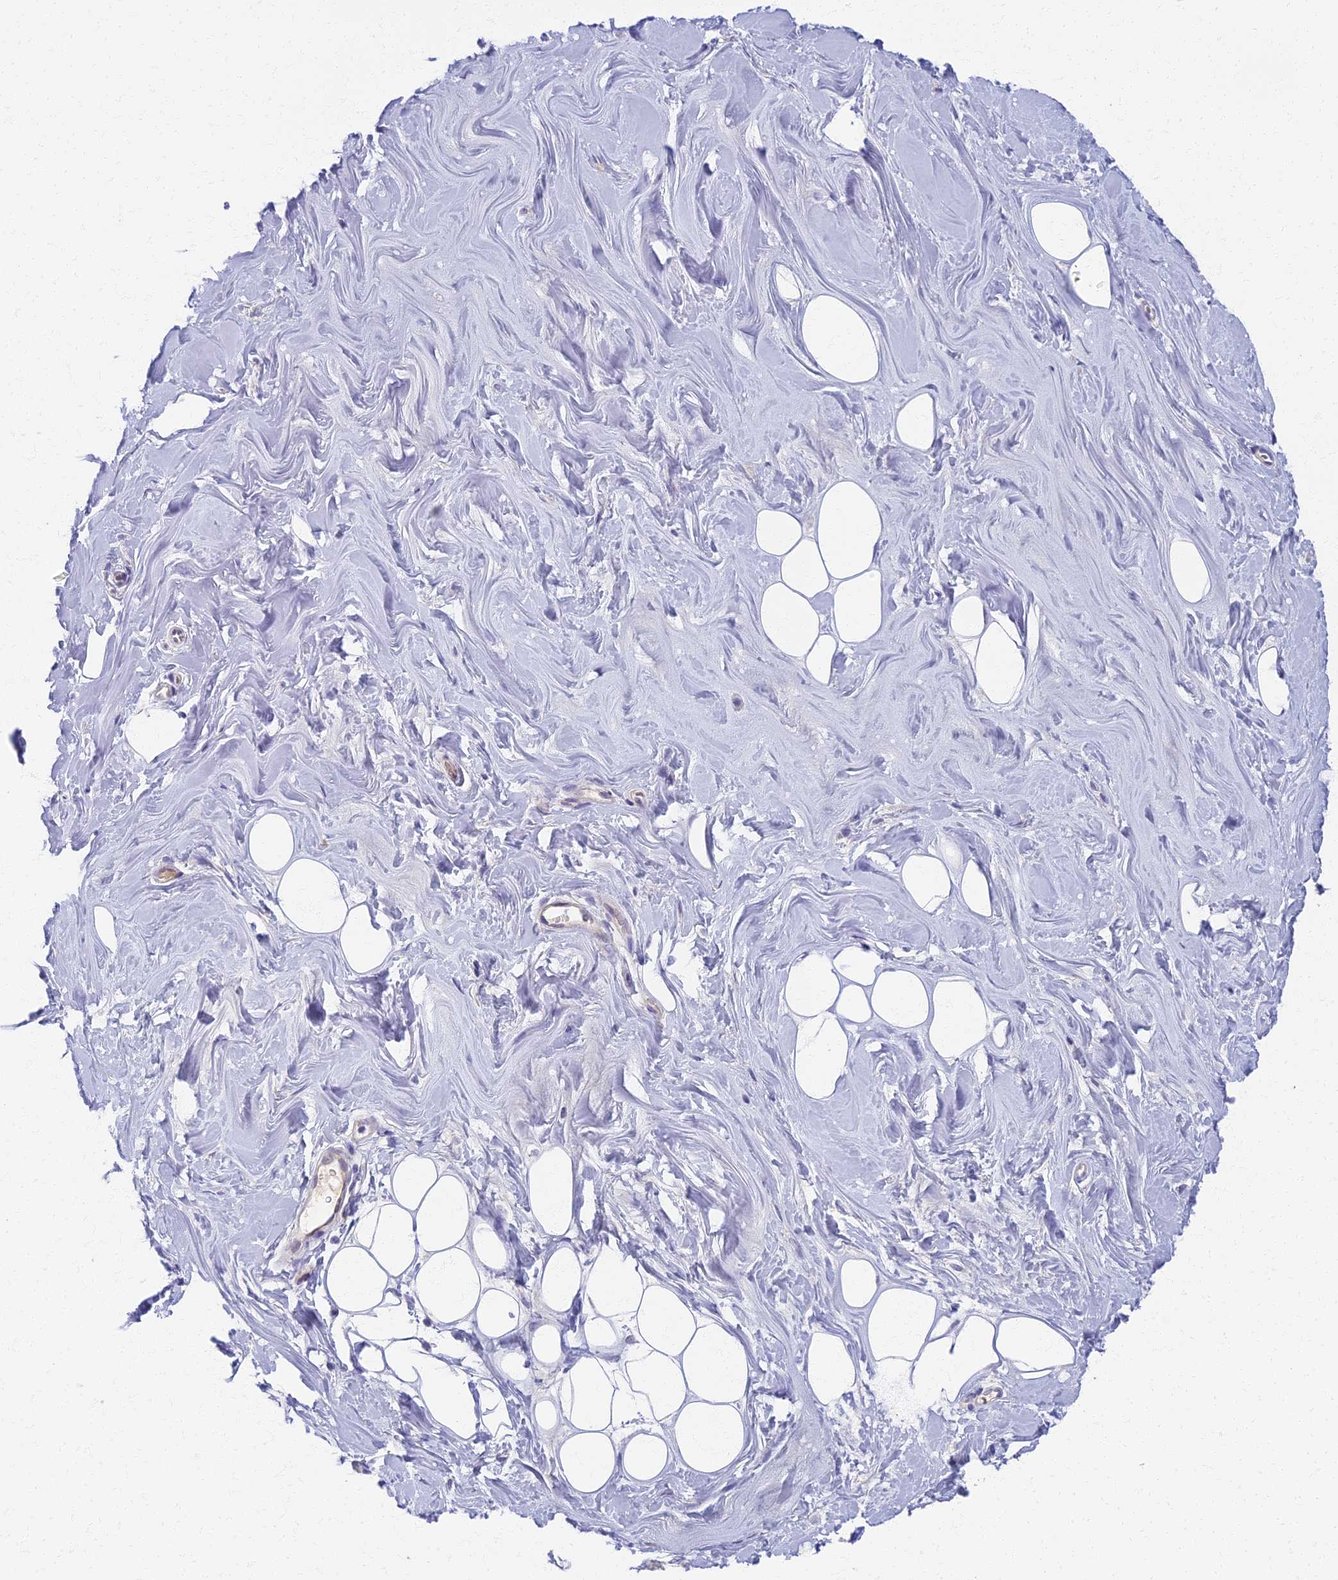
{"staining": {"intensity": "negative", "quantity": "none", "location": "none"}, "tissue": "adipose tissue", "cell_type": "Adipocytes", "image_type": "normal", "snomed": [{"axis": "morphology", "description": "Normal tissue, NOS"}, {"axis": "topography", "description": "Breast"}], "caption": "Immunohistochemical staining of unremarkable human adipose tissue demonstrates no significant positivity in adipocytes. The staining was performed using DAB to visualize the protein expression in brown, while the nuclei were stained in blue with hematoxylin (Magnification: 20x).", "gene": "AP4E1", "patient": {"sex": "female", "age": 26}}